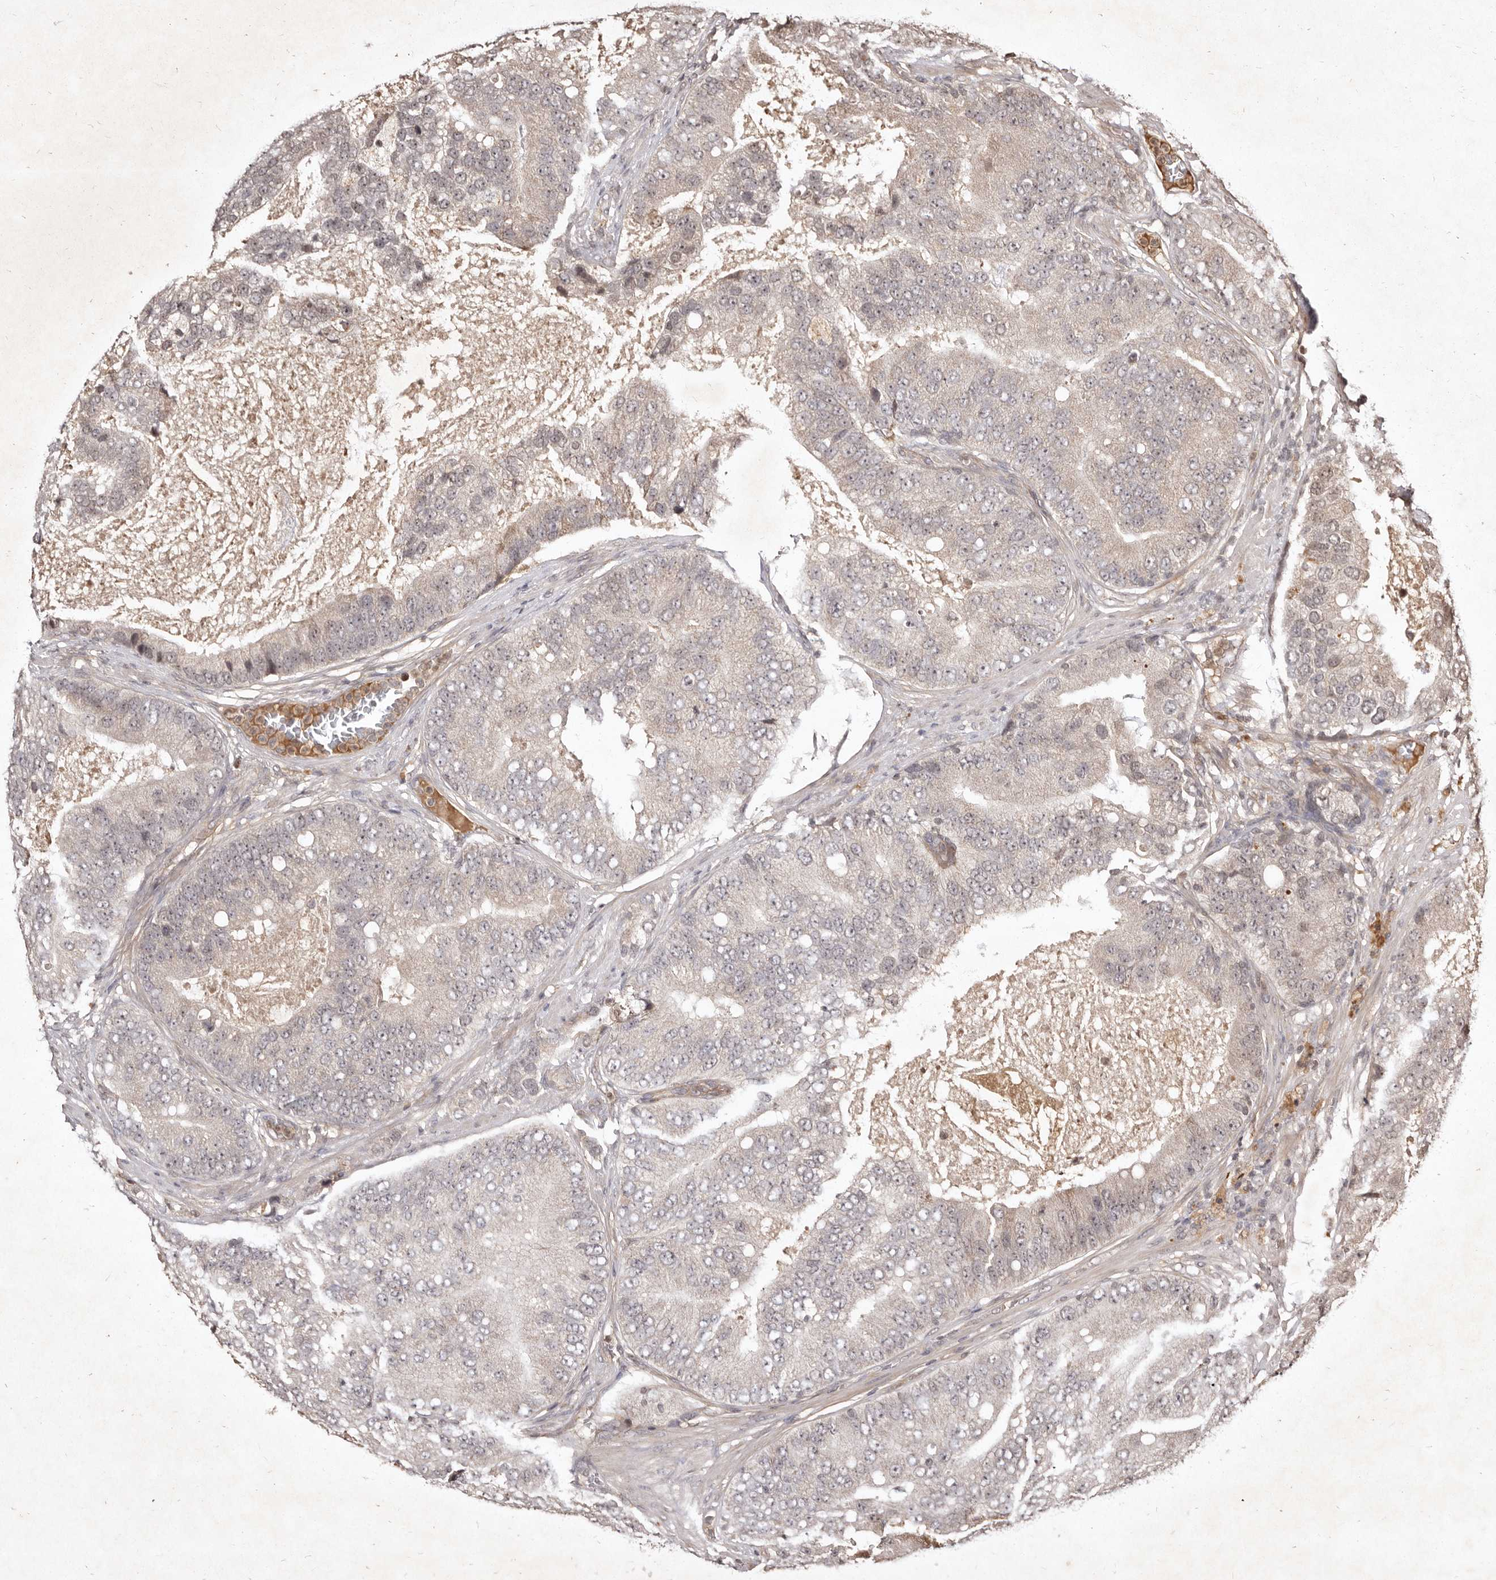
{"staining": {"intensity": "negative", "quantity": "none", "location": "none"}, "tissue": "prostate cancer", "cell_type": "Tumor cells", "image_type": "cancer", "snomed": [{"axis": "morphology", "description": "Adenocarcinoma, High grade"}, {"axis": "topography", "description": "Prostate"}], "caption": "High power microscopy micrograph of an immunohistochemistry micrograph of prostate high-grade adenocarcinoma, revealing no significant staining in tumor cells. (Immunohistochemistry, brightfield microscopy, high magnification).", "gene": "LCORL", "patient": {"sex": "male", "age": 70}}